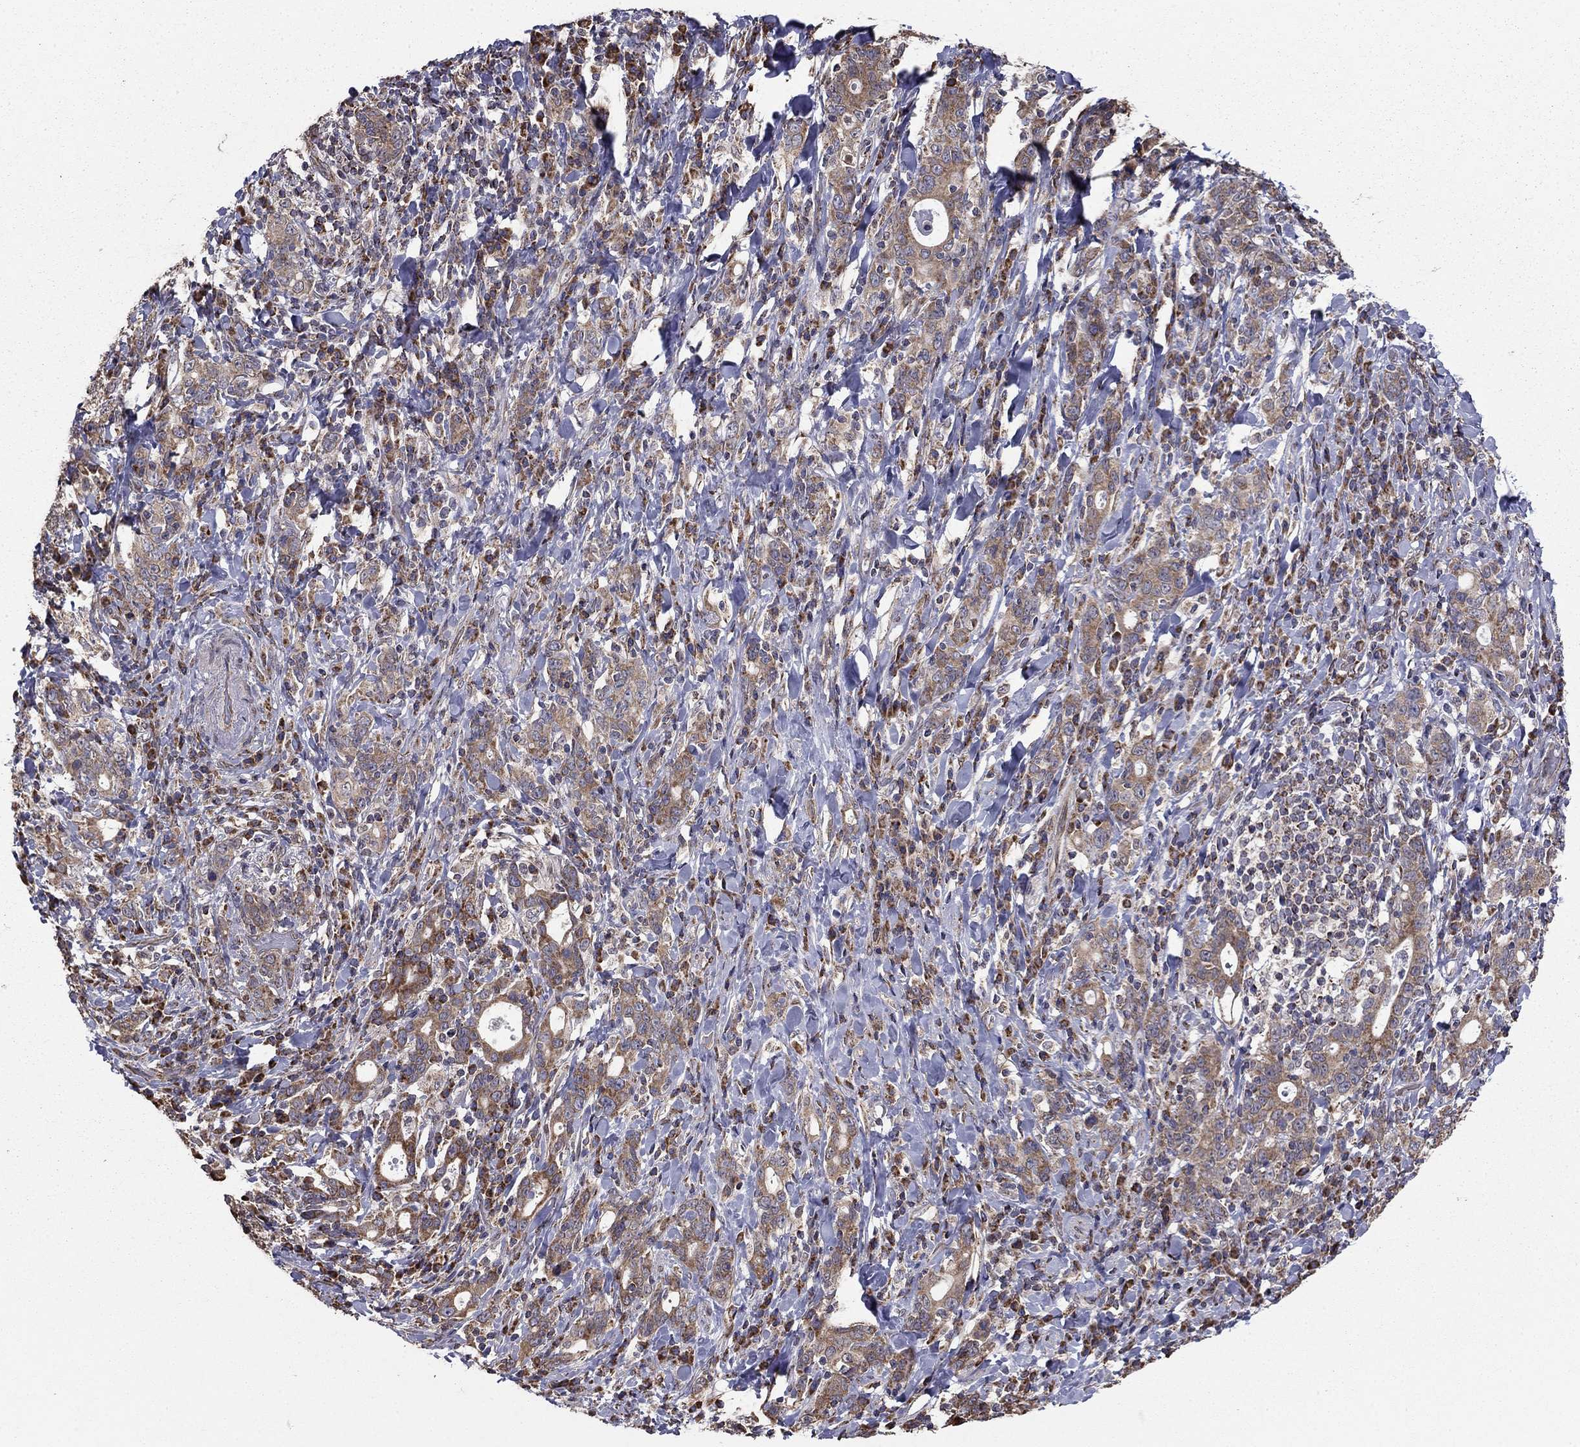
{"staining": {"intensity": "moderate", "quantity": "25%-75%", "location": "cytoplasmic/membranous"}, "tissue": "stomach cancer", "cell_type": "Tumor cells", "image_type": "cancer", "snomed": [{"axis": "morphology", "description": "Adenocarcinoma, NOS"}, {"axis": "topography", "description": "Stomach"}], "caption": "Stomach adenocarcinoma was stained to show a protein in brown. There is medium levels of moderate cytoplasmic/membranous staining in about 25%-75% of tumor cells. (Stains: DAB in brown, nuclei in blue, Microscopy: brightfield microscopy at high magnification).", "gene": "NKIRAS1", "patient": {"sex": "male", "age": 79}}